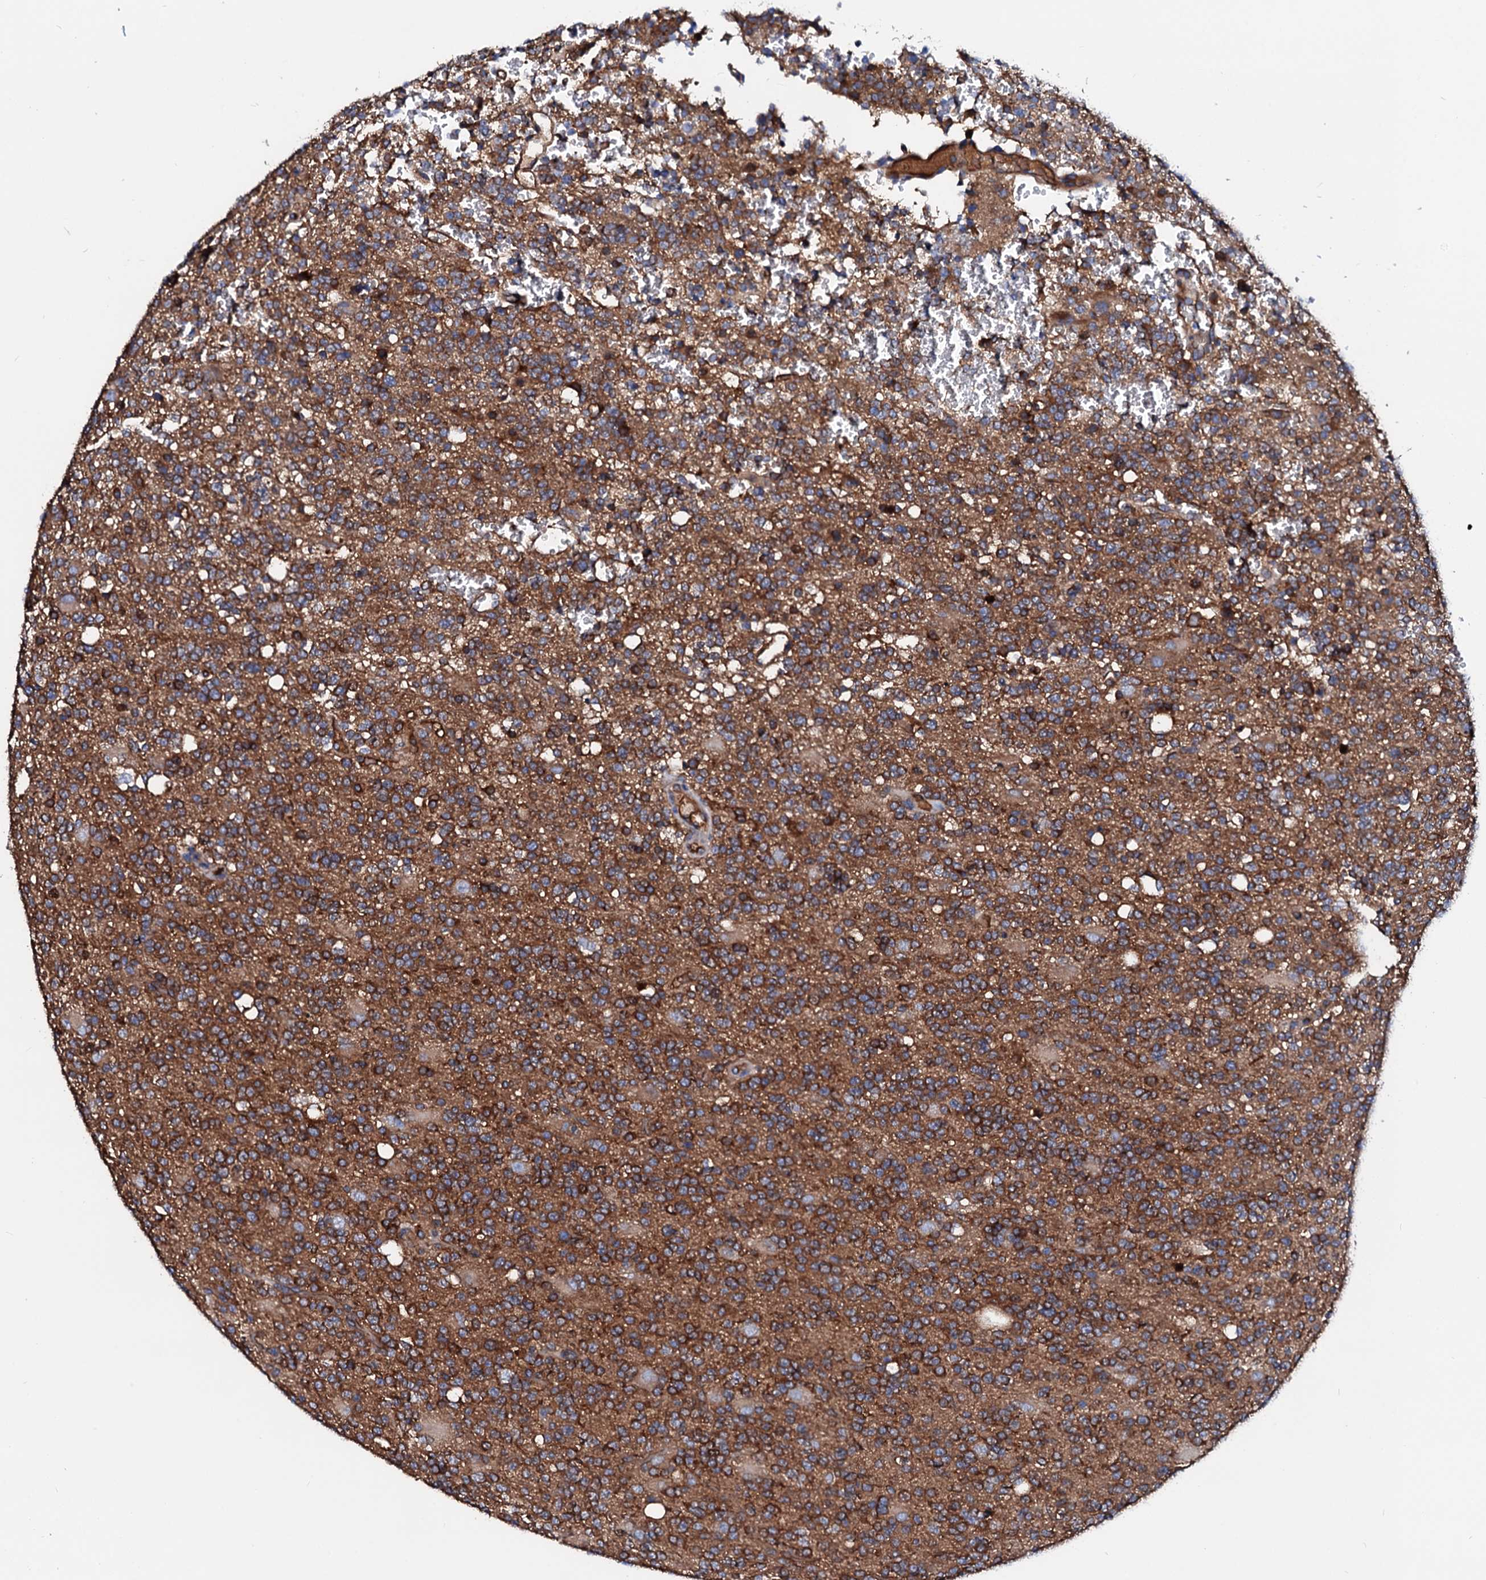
{"staining": {"intensity": "moderate", "quantity": ">75%", "location": "cytoplasmic/membranous"}, "tissue": "glioma", "cell_type": "Tumor cells", "image_type": "cancer", "snomed": [{"axis": "morphology", "description": "Glioma, malignant, High grade"}, {"axis": "topography", "description": "Brain"}], "caption": "Immunohistochemistry micrograph of neoplastic tissue: malignant high-grade glioma stained using IHC demonstrates medium levels of moderate protein expression localized specifically in the cytoplasmic/membranous of tumor cells, appearing as a cytoplasmic/membranous brown color.", "gene": "CSKMT", "patient": {"sex": "female", "age": 62}}